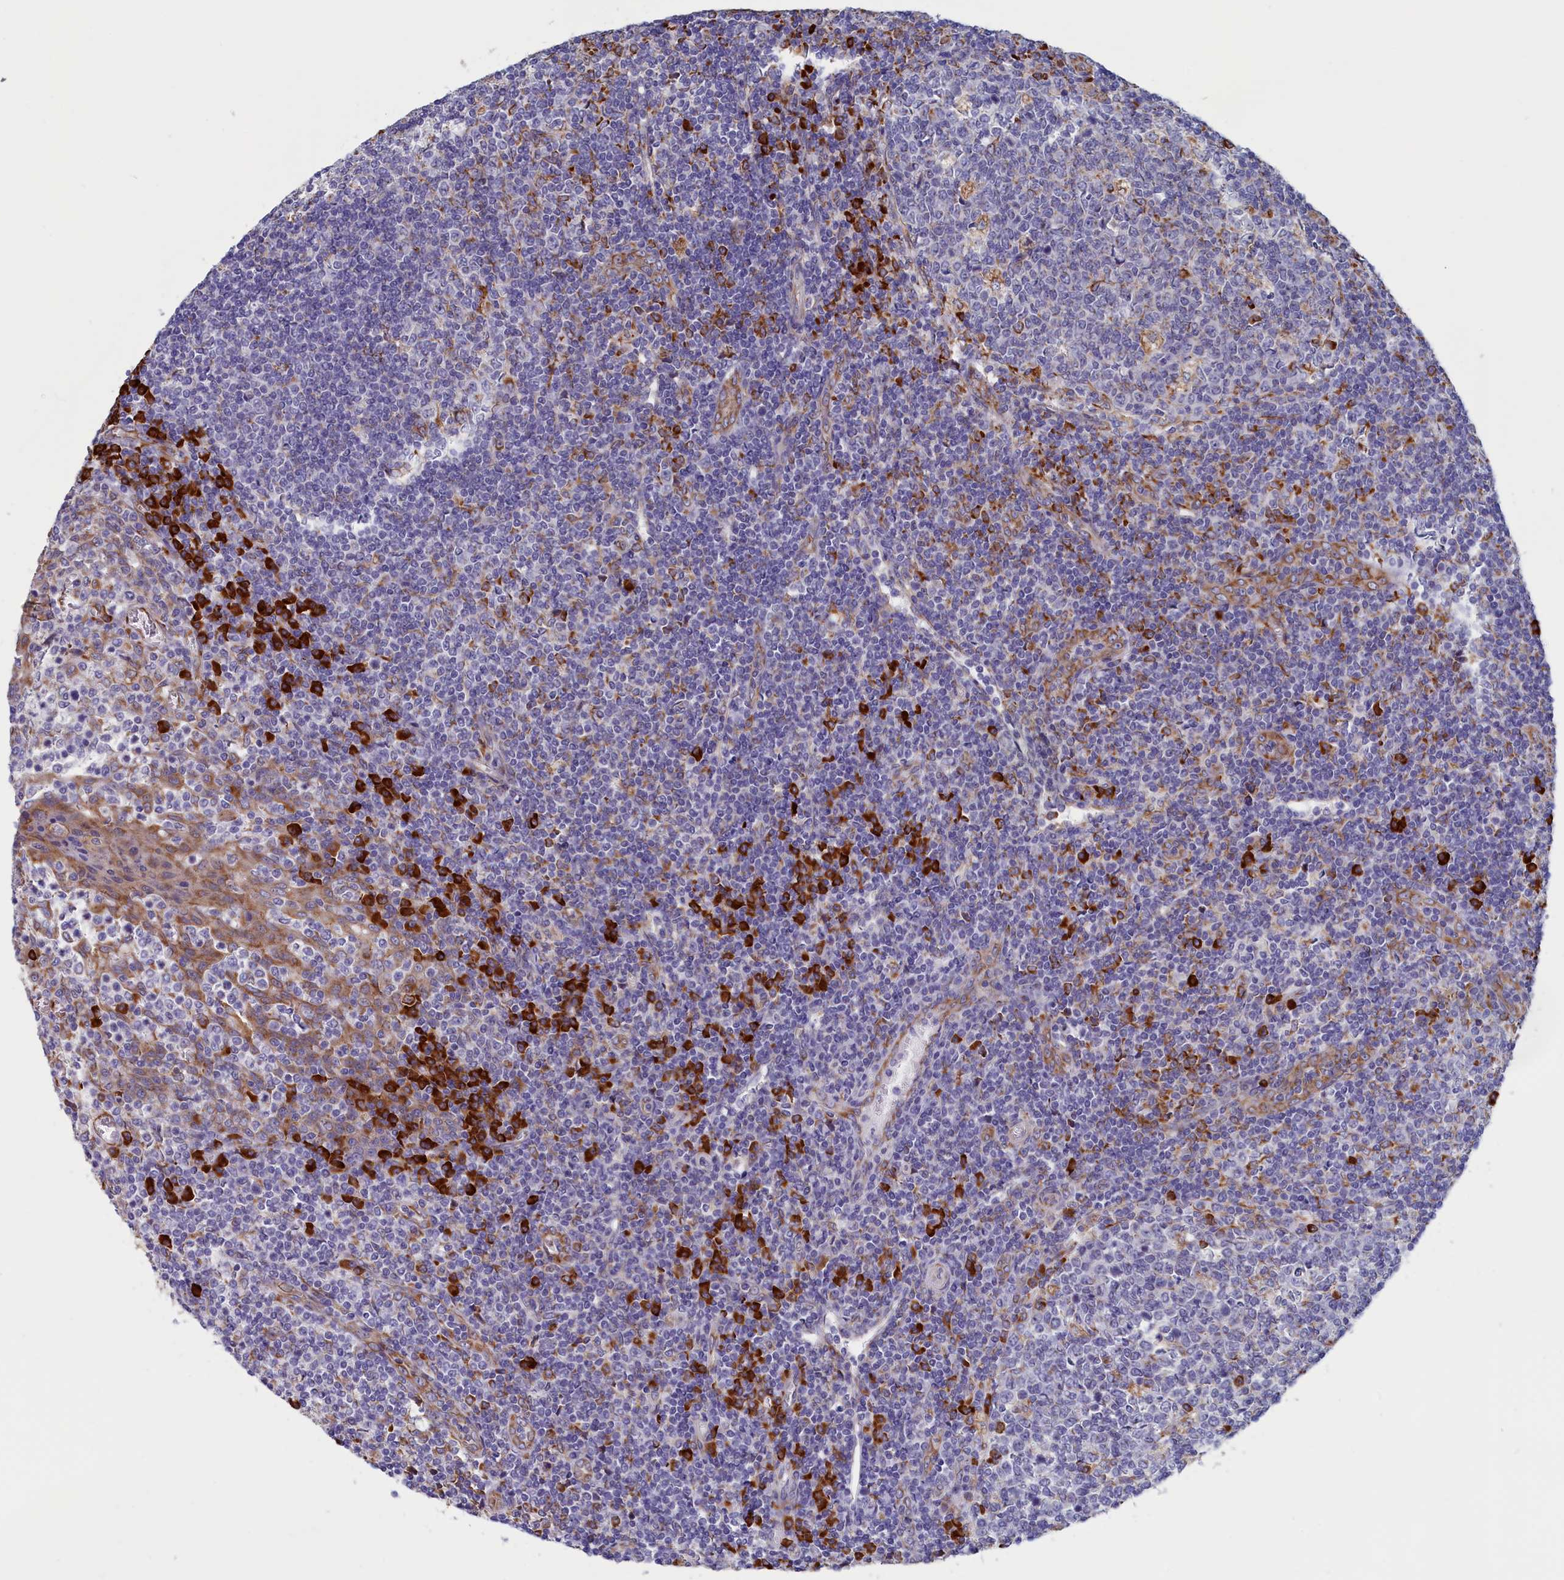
{"staining": {"intensity": "moderate", "quantity": "<25%", "location": "cytoplasmic/membranous"}, "tissue": "tonsil", "cell_type": "Germinal center cells", "image_type": "normal", "snomed": [{"axis": "morphology", "description": "Normal tissue, NOS"}, {"axis": "topography", "description": "Tonsil"}], "caption": "A high-resolution histopathology image shows immunohistochemistry staining of unremarkable tonsil, which demonstrates moderate cytoplasmic/membranous staining in approximately <25% of germinal center cells.", "gene": "CCDC68", "patient": {"sex": "female", "age": 19}}